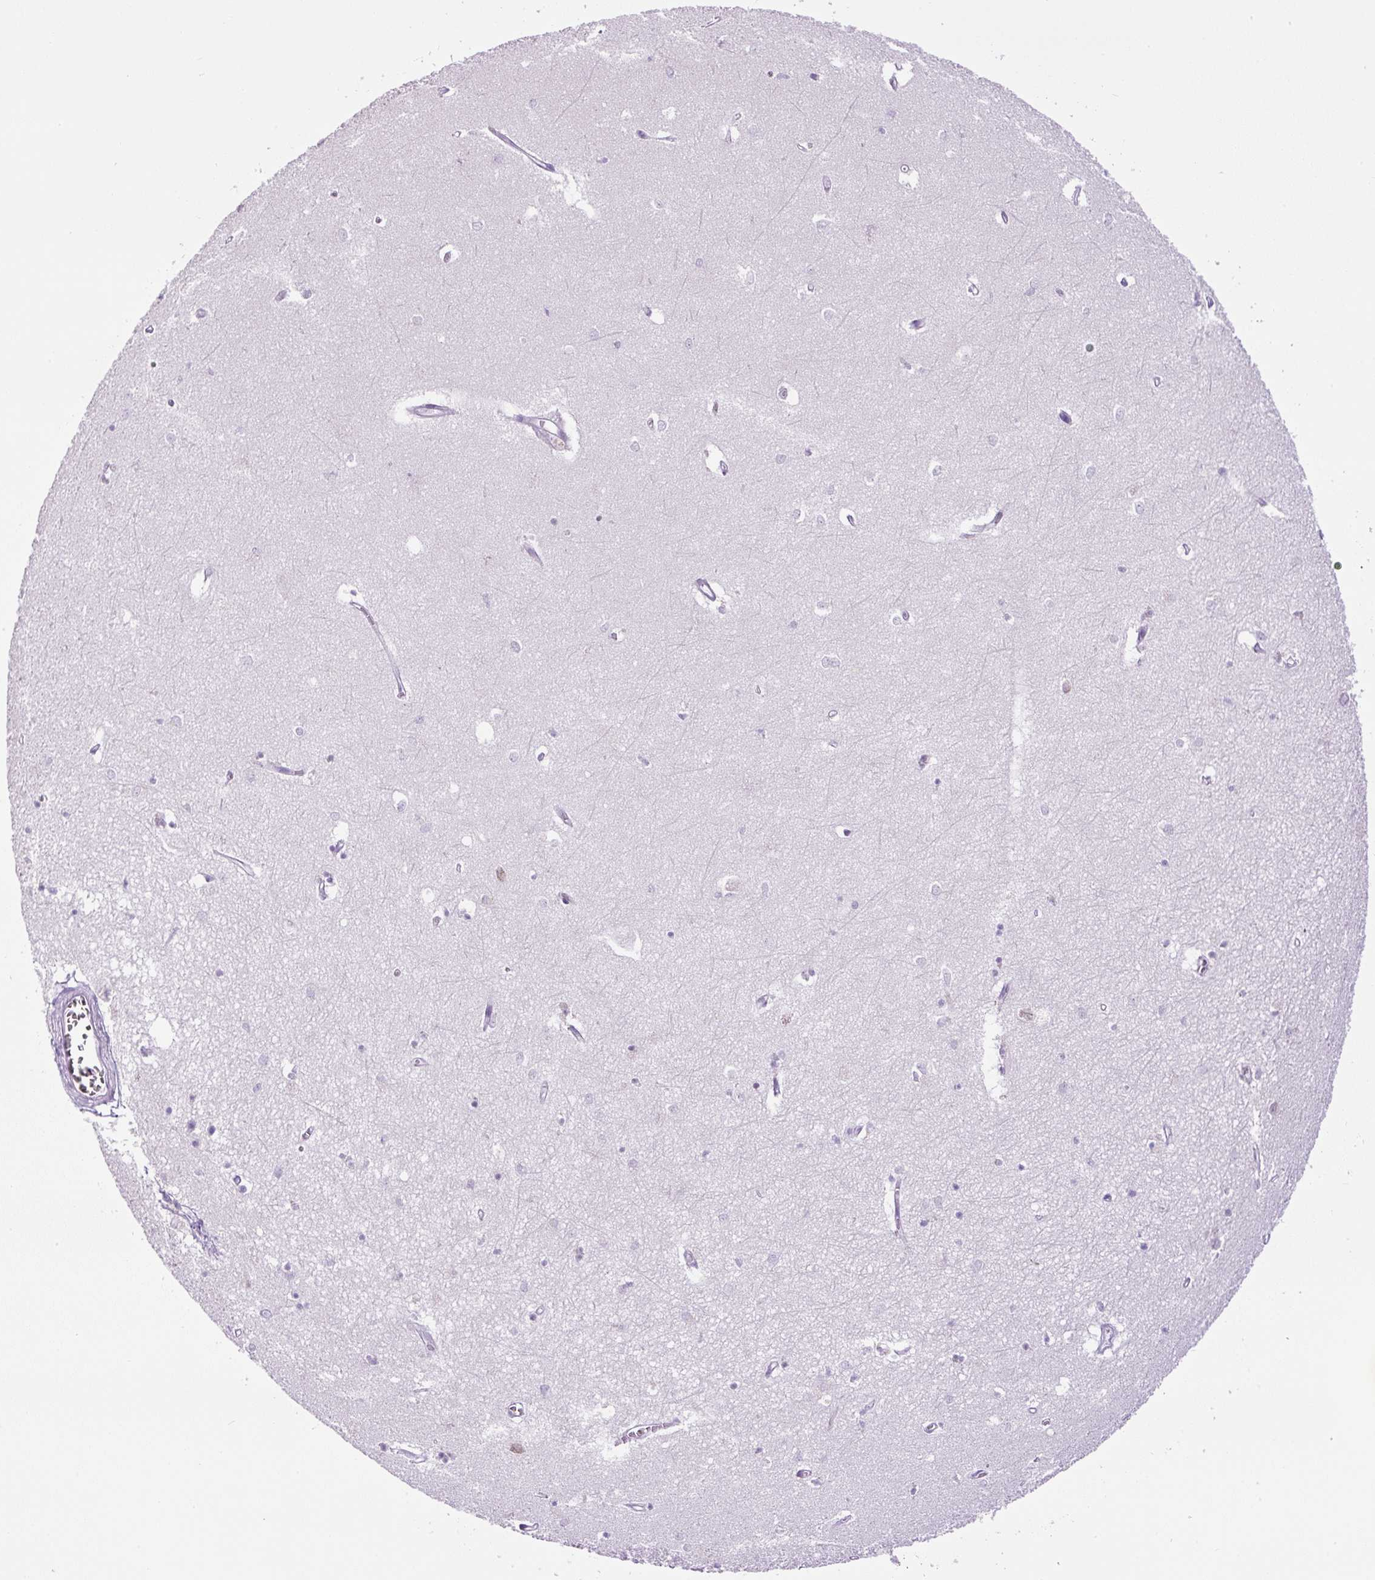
{"staining": {"intensity": "negative", "quantity": "none", "location": "none"}, "tissue": "hippocampus", "cell_type": "Glial cells", "image_type": "normal", "snomed": [{"axis": "morphology", "description": "Normal tissue, NOS"}, {"axis": "topography", "description": "Hippocampus"}], "caption": "Immunohistochemical staining of unremarkable human hippocampus reveals no significant expression in glial cells.", "gene": "RHBDD2", "patient": {"sex": "female", "age": 64}}